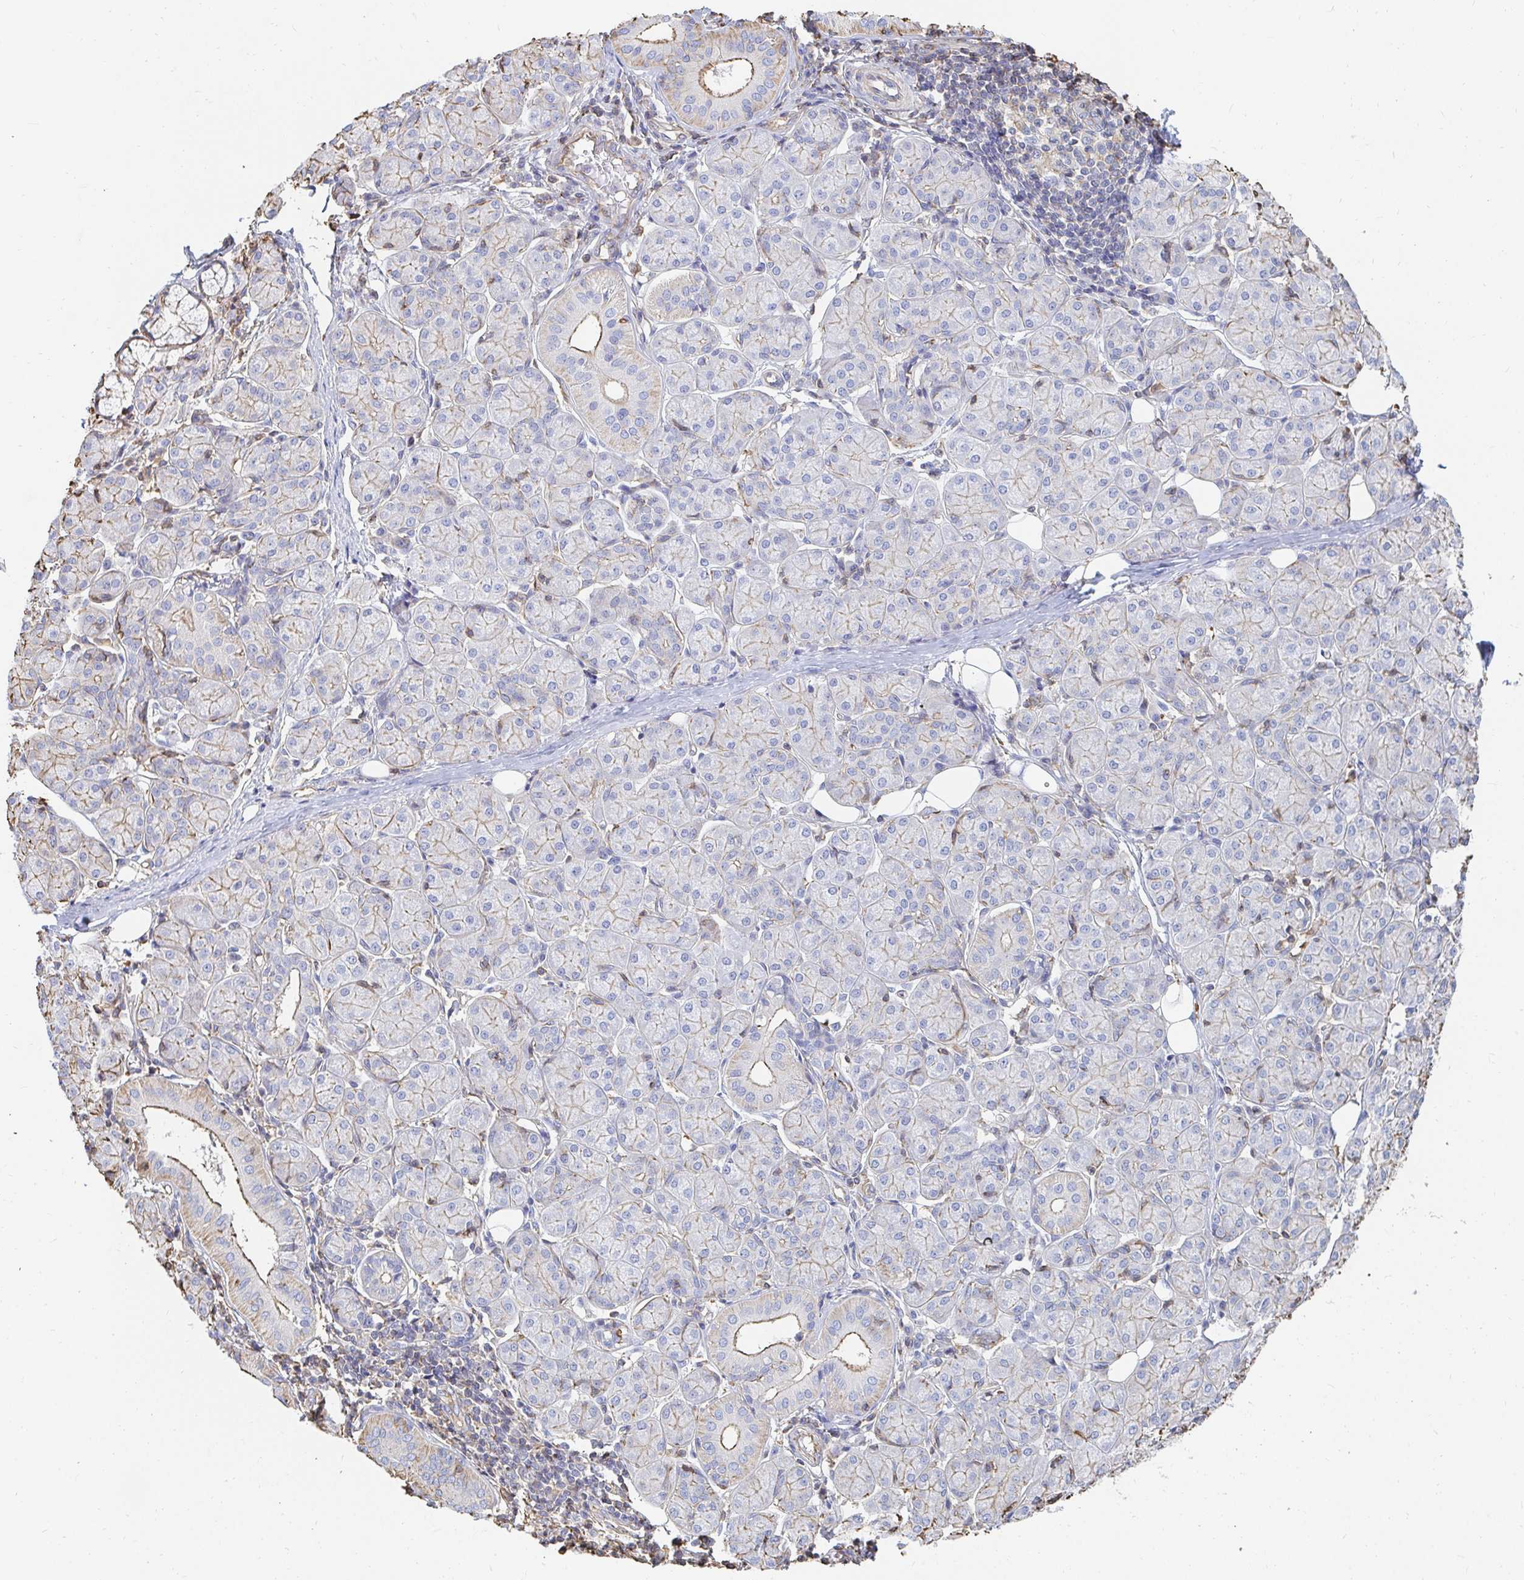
{"staining": {"intensity": "weak", "quantity": "25%-75%", "location": "cytoplasmic/membranous"}, "tissue": "salivary gland", "cell_type": "Glandular cells", "image_type": "normal", "snomed": [{"axis": "morphology", "description": "Normal tissue, NOS"}, {"axis": "morphology", "description": "Inflammation, NOS"}, {"axis": "topography", "description": "Lymph node"}, {"axis": "topography", "description": "Salivary gland"}], "caption": "Protein analysis of normal salivary gland exhibits weak cytoplasmic/membranous expression in about 25%-75% of glandular cells. (Brightfield microscopy of DAB IHC at high magnification).", "gene": "PTPN14", "patient": {"sex": "male", "age": 3}}